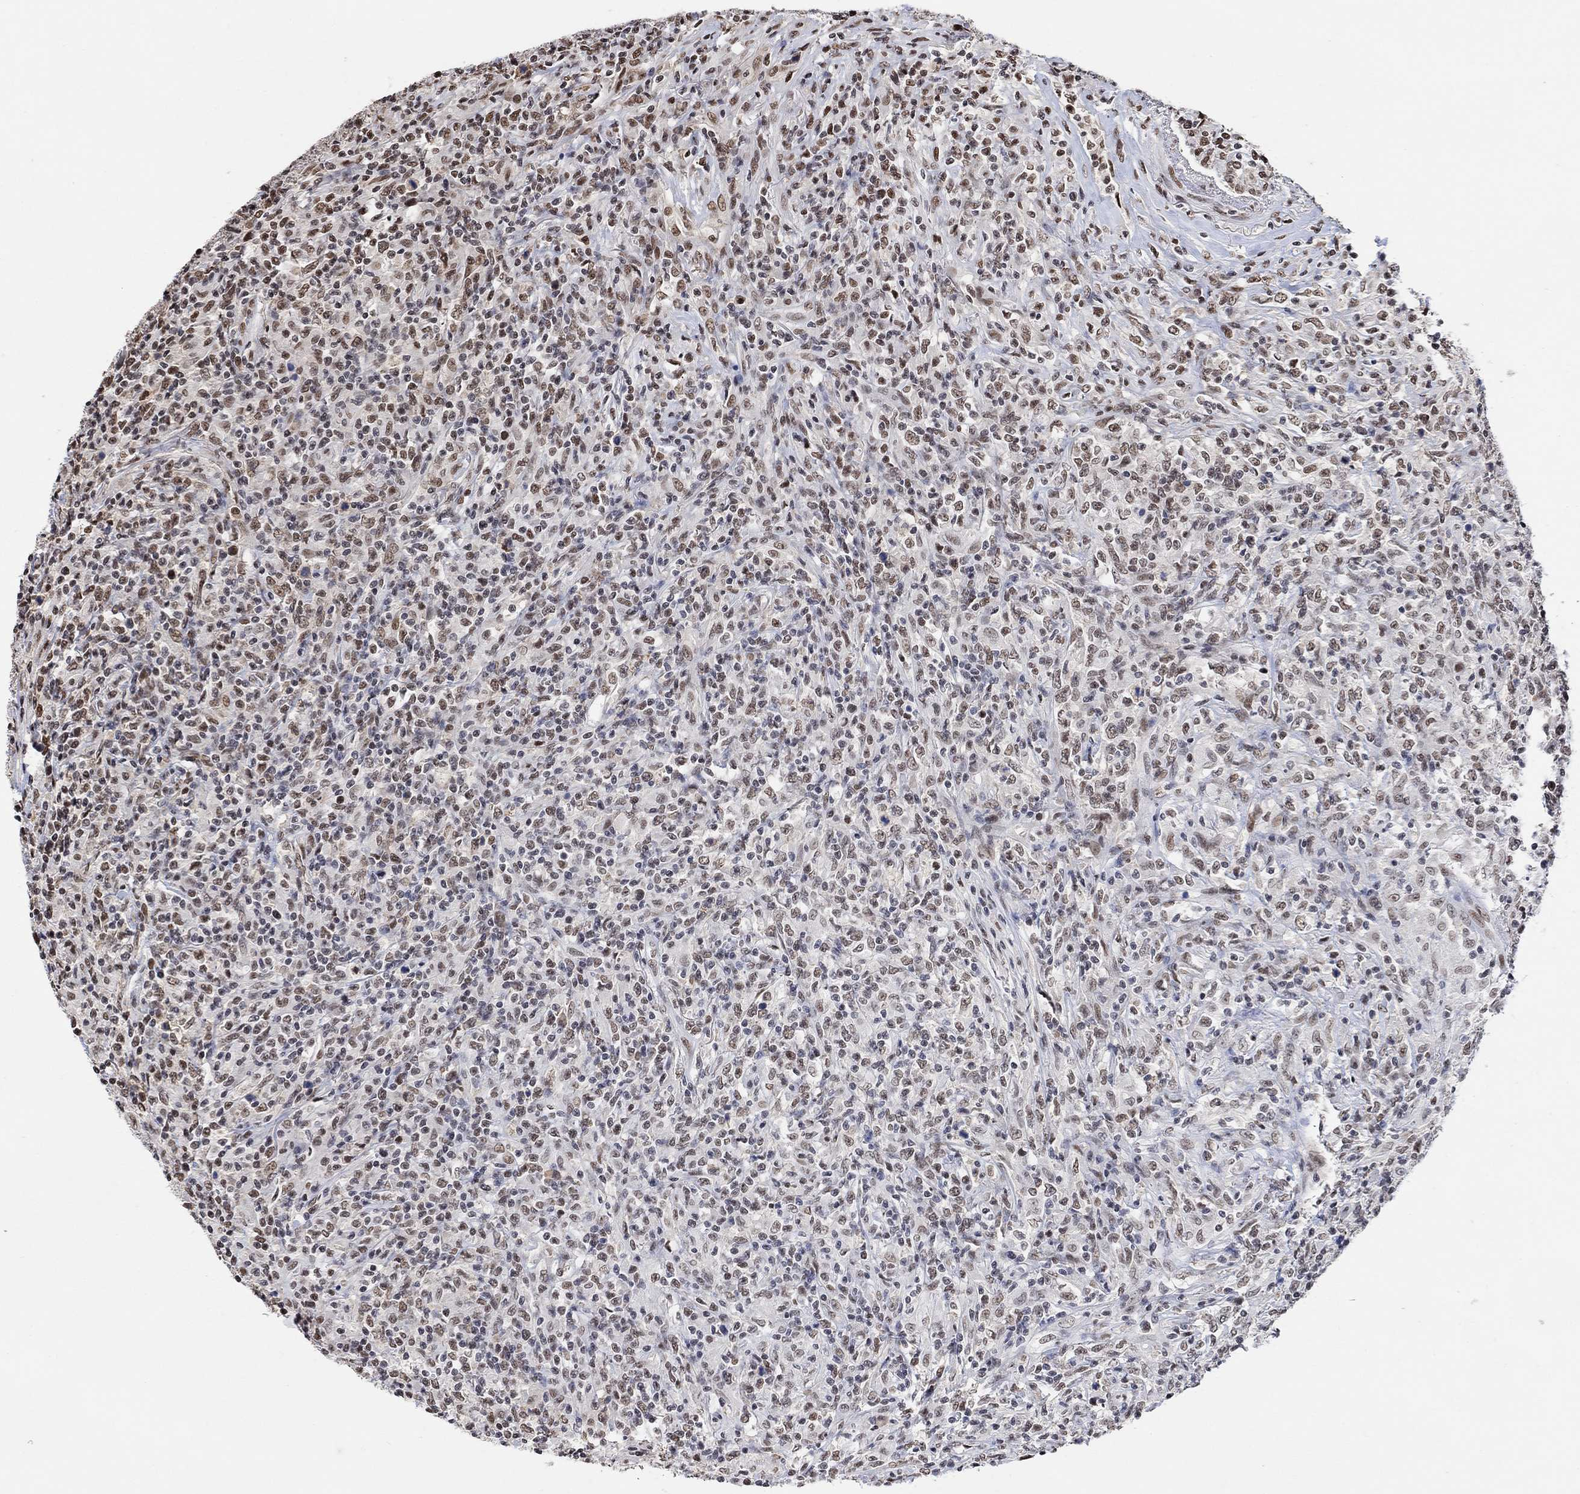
{"staining": {"intensity": "moderate", "quantity": ">75%", "location": "nuclear"}, "tissue": "lymphoma", "cell_type": "Tumor cells", "image_type": "cancer", "snomed": [{"axis": "morphology", "description": "Malignant lymphoma, non-Hodgkin's type, High grade"}, {"axis": "topography", "description": "Lung"}], "caption": "A medium amount of moderate nuclear staining is seen in about >75% of tumor cells in malignant lymphoma, non-Hodgkin's type (high-grade) tissue. The staining was performed using DAB (3,3'-diaminobenzidine), with brown indicating positive protein expression. Nuclei are stained blue with hematoxylin.", "gene": "USP39", "patient": {"sex": "male", "age": 79}}